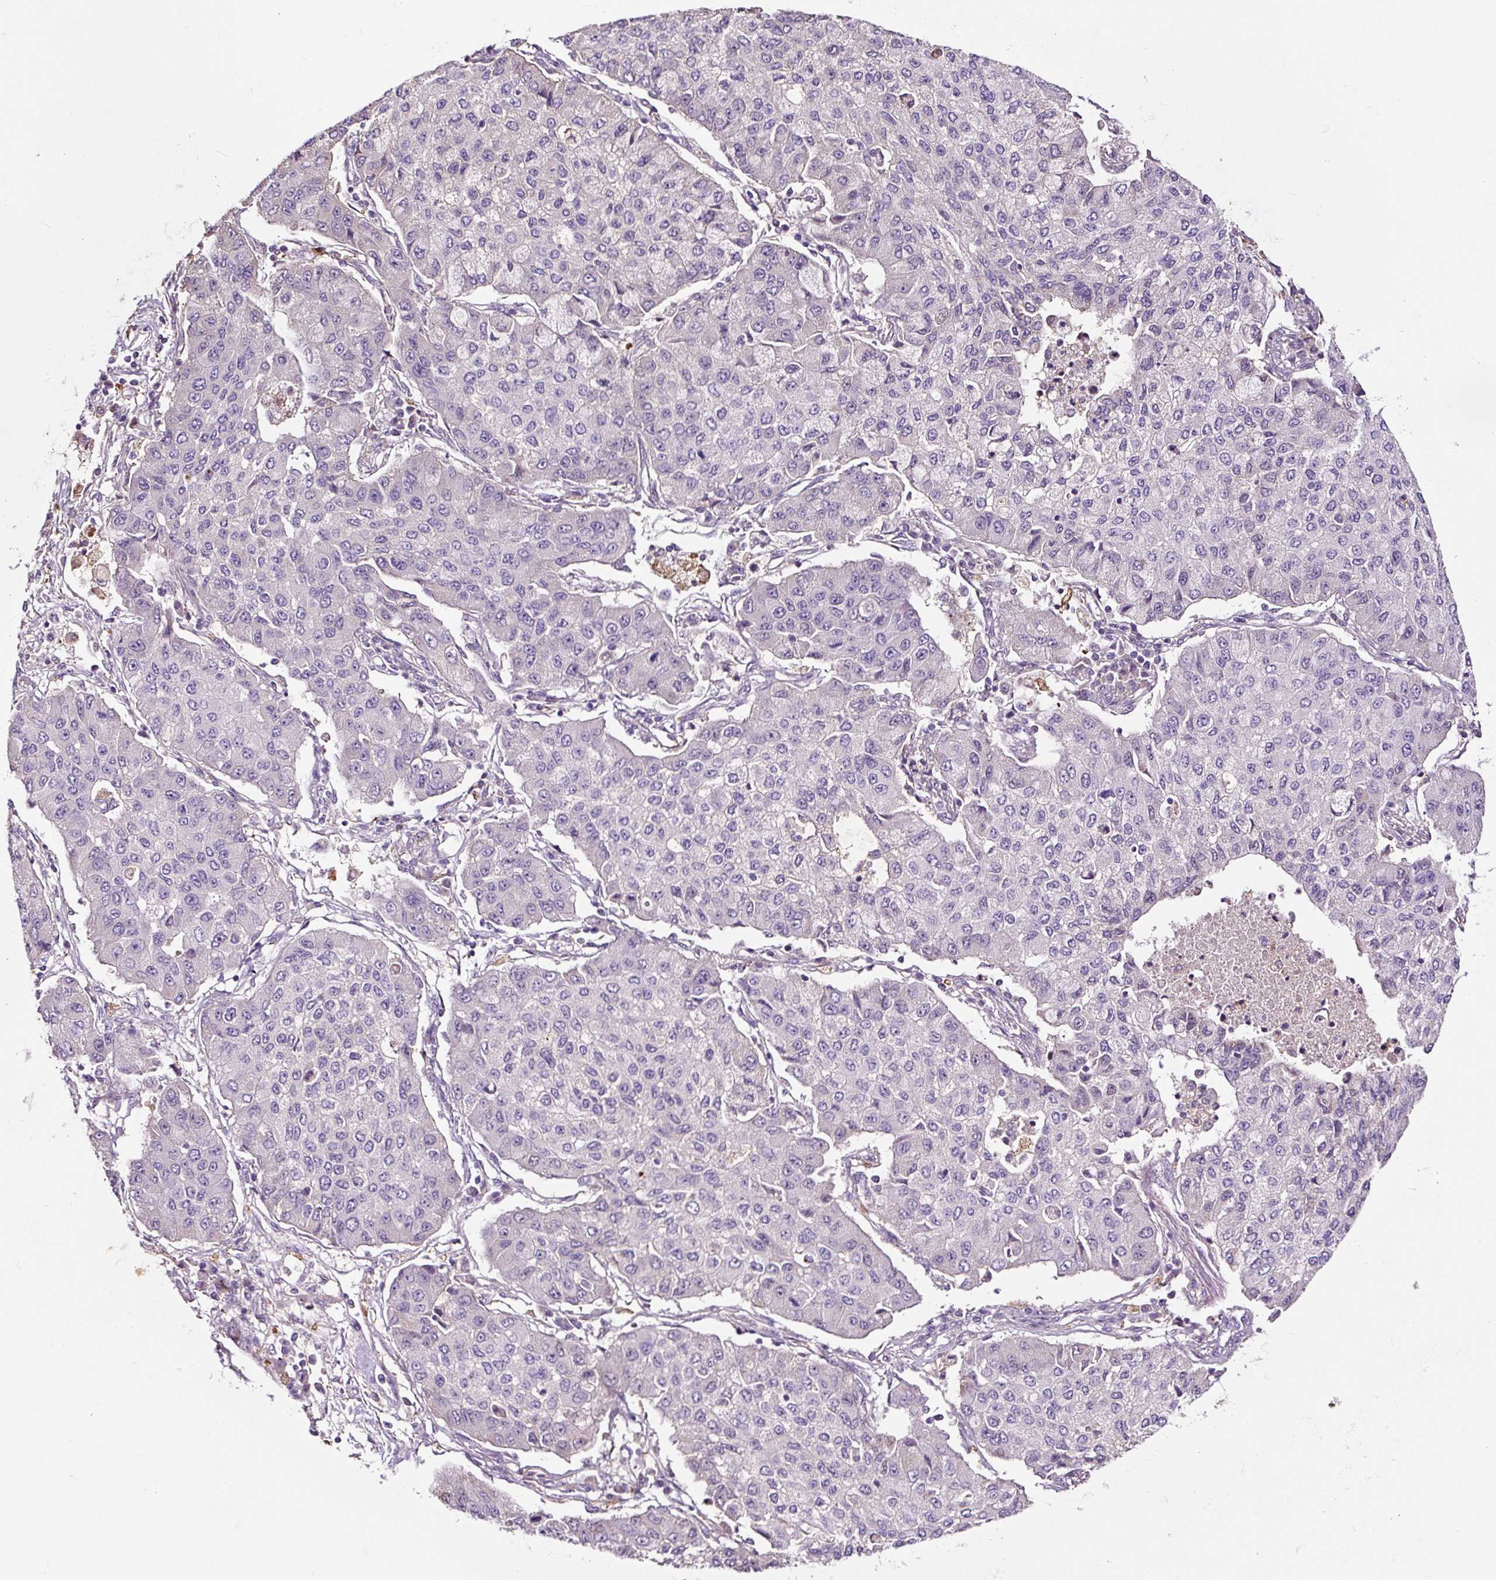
{"staining": {"intensity": "negative", "quantity": "none", "location": "none"}, "tissue": "lung cancer", "cell_type": "Tumor cells", "image_type": "cancer", "snomed": [{"axis": "morphology", "description": "Squamous cell carcinoma, NOS"}, {"axis": "topography", "description": "Lung"}], "caption": "Histopathology image shows no protein staining in tumor cells of lung cancer tissue.", "gene": "LRRC24", "patient": {"sex": "male", "age": 74}}